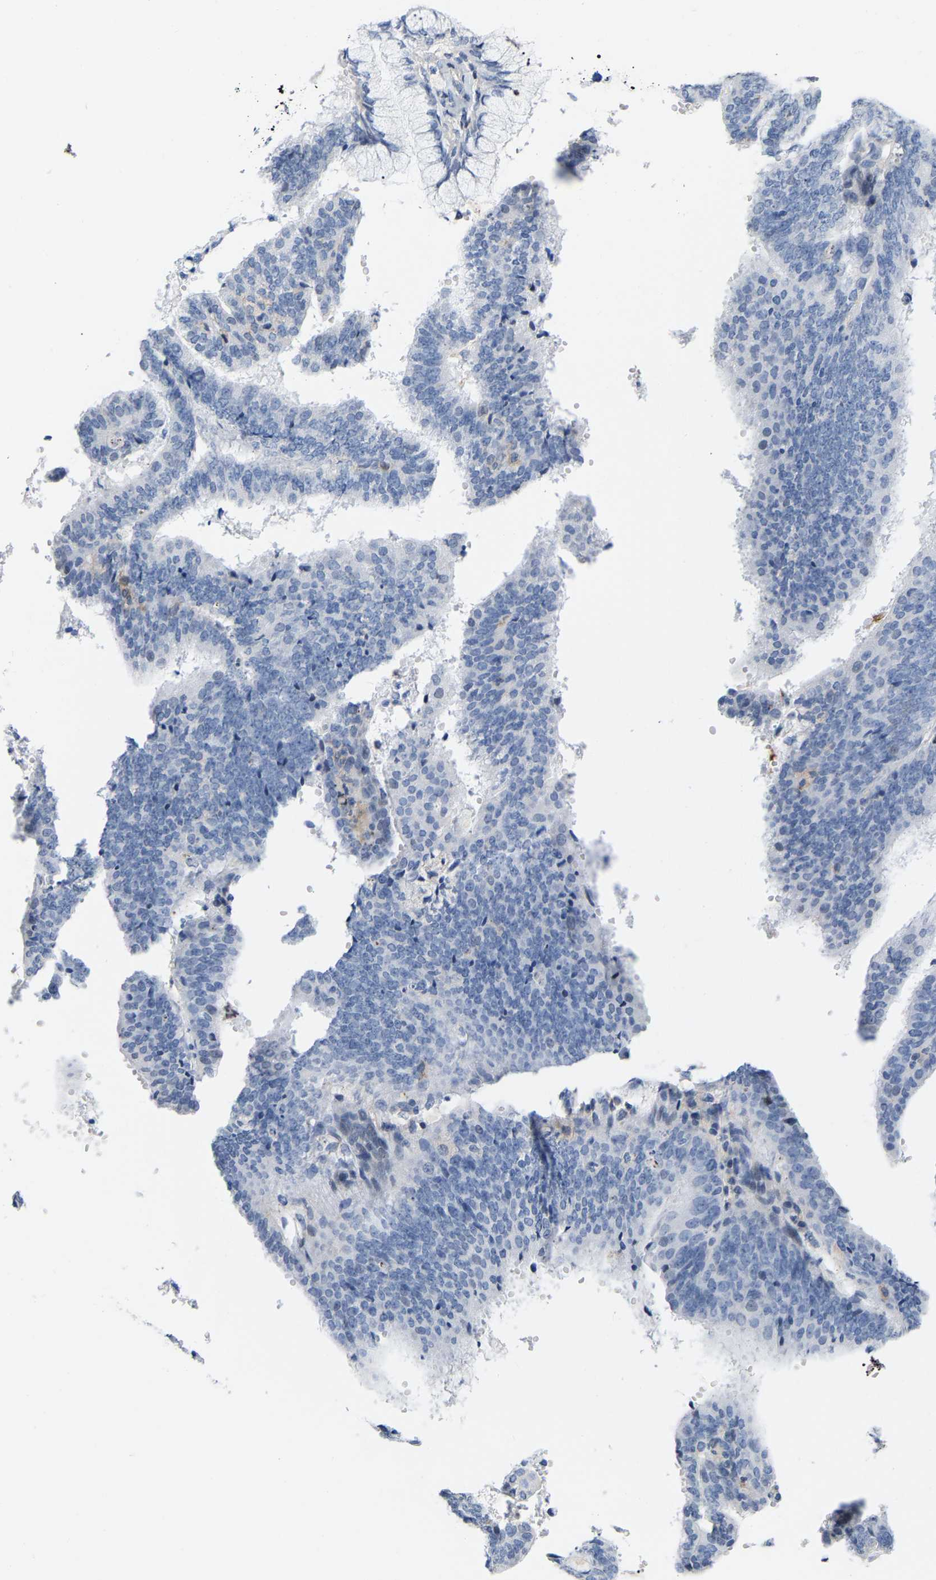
{"staining": {"intensity": "negative", "quantity": "none", "location": "none"}, "tissue": "endometrial cancer", "cell_type": "Tumor cells", "image_type": "cancer", "snomed": [{"axis": "morphology", "description": "Adenocarcinoma, NOS"}, {"axis": "topography", "description": "Endometrium"}], "caption": "An immunohistochemistry (IHC) image of adenocarcinoma (endometrial) is shown. There is no staining in tumor cells of adenocarcinoma (endometrial).", "gene": "ABTB2", "patient": {"sex": "female", "age": 63}}